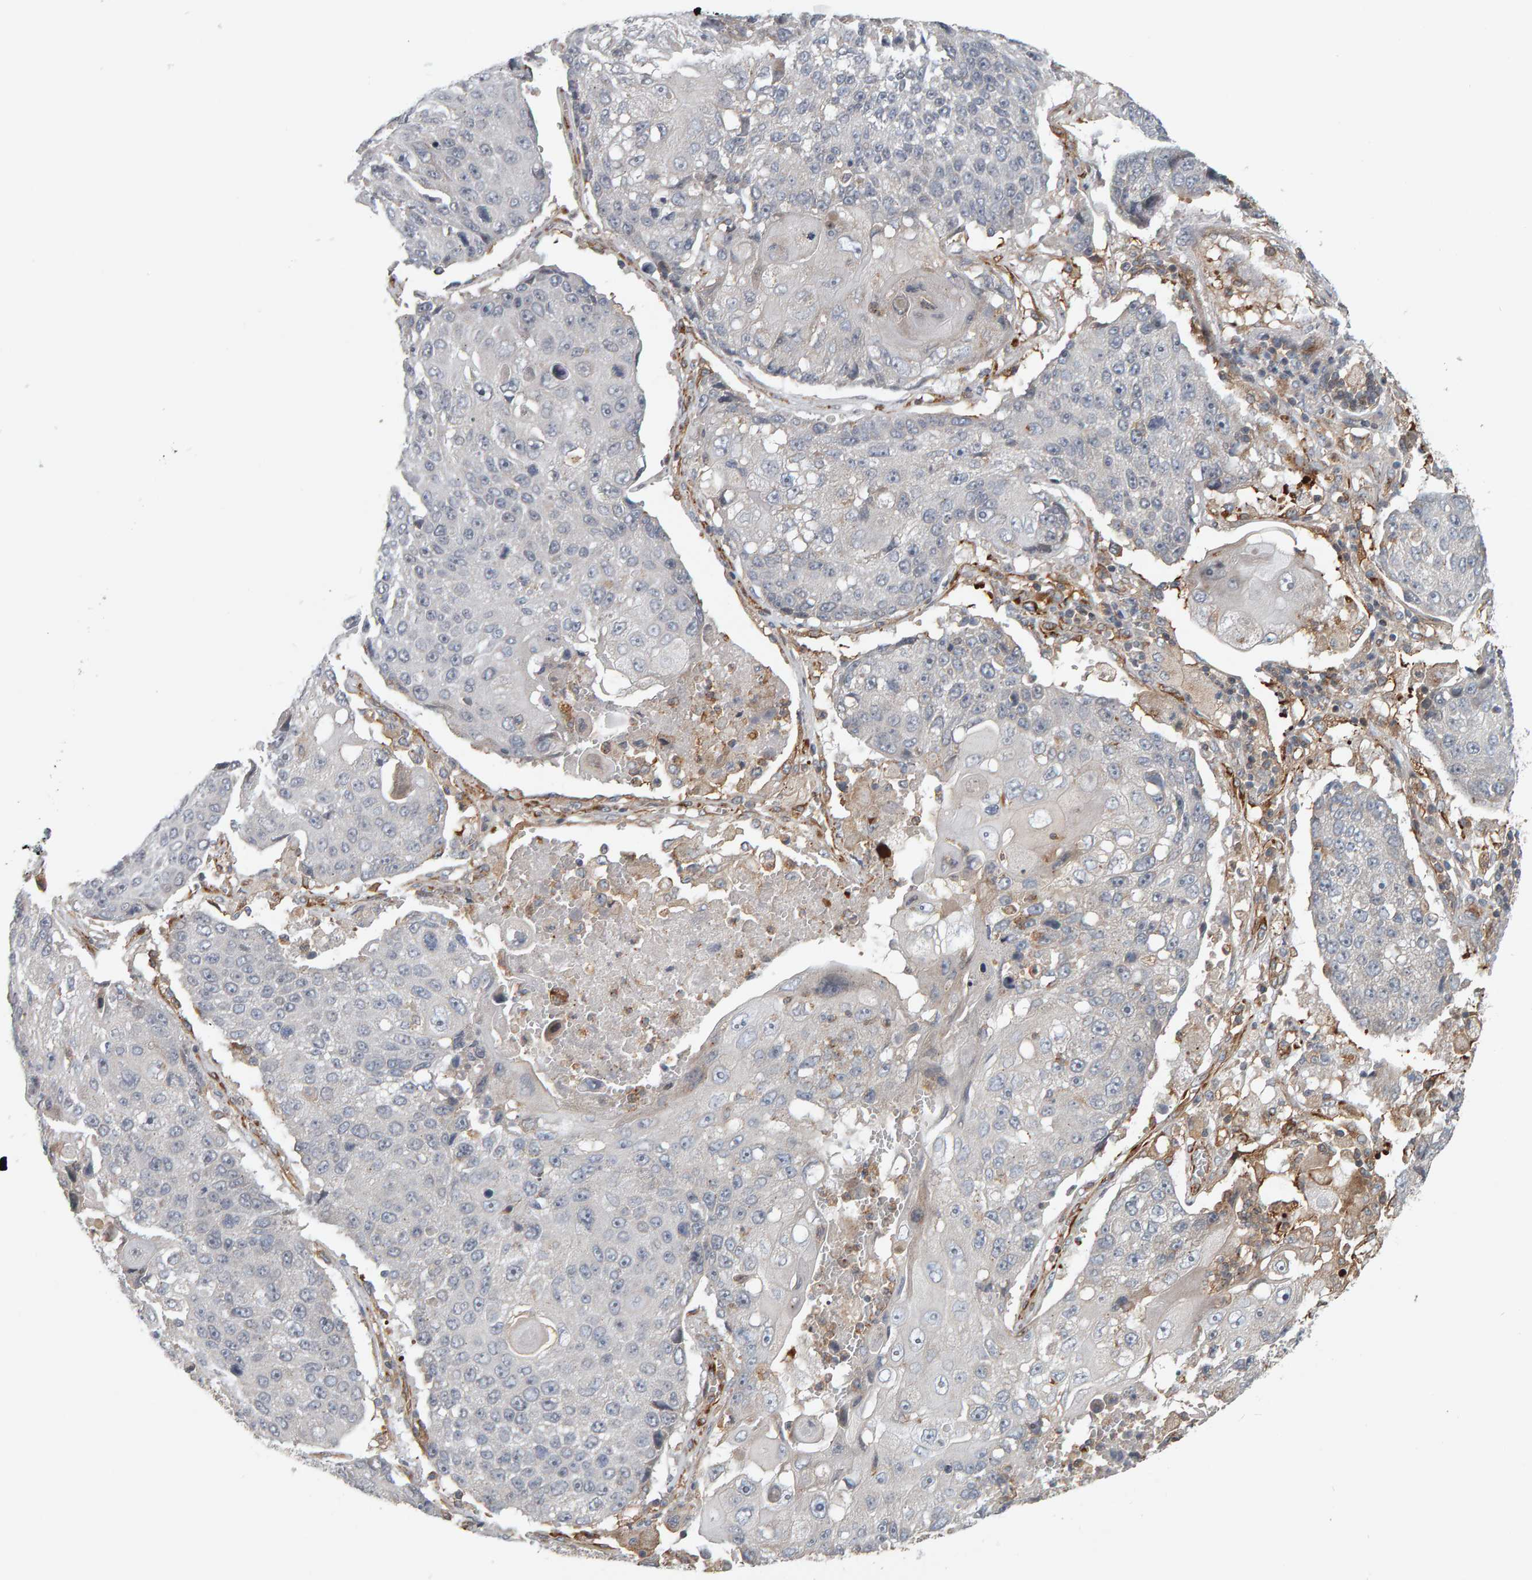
{"staining": {"intensity": "negative", "quantity": "none", "location": "none"}, "tissue": "lung cancer", "cell_type": "Tumor cells", "image_type": "cancer", "snomed": [{"axis": "morphology", "description": "Squamous cell carcinoma, NOS"}, {"axis": "topography", "description": "Lung"}], "caption": "Immunohistochemistry photomicrograph of lung cancer (squamous cell carcinoma) stained for a protein (brown), which displays no positivity in tumor cells.", "gene": "C9orf72", "patient": {"sex": "male", "age": 61}}